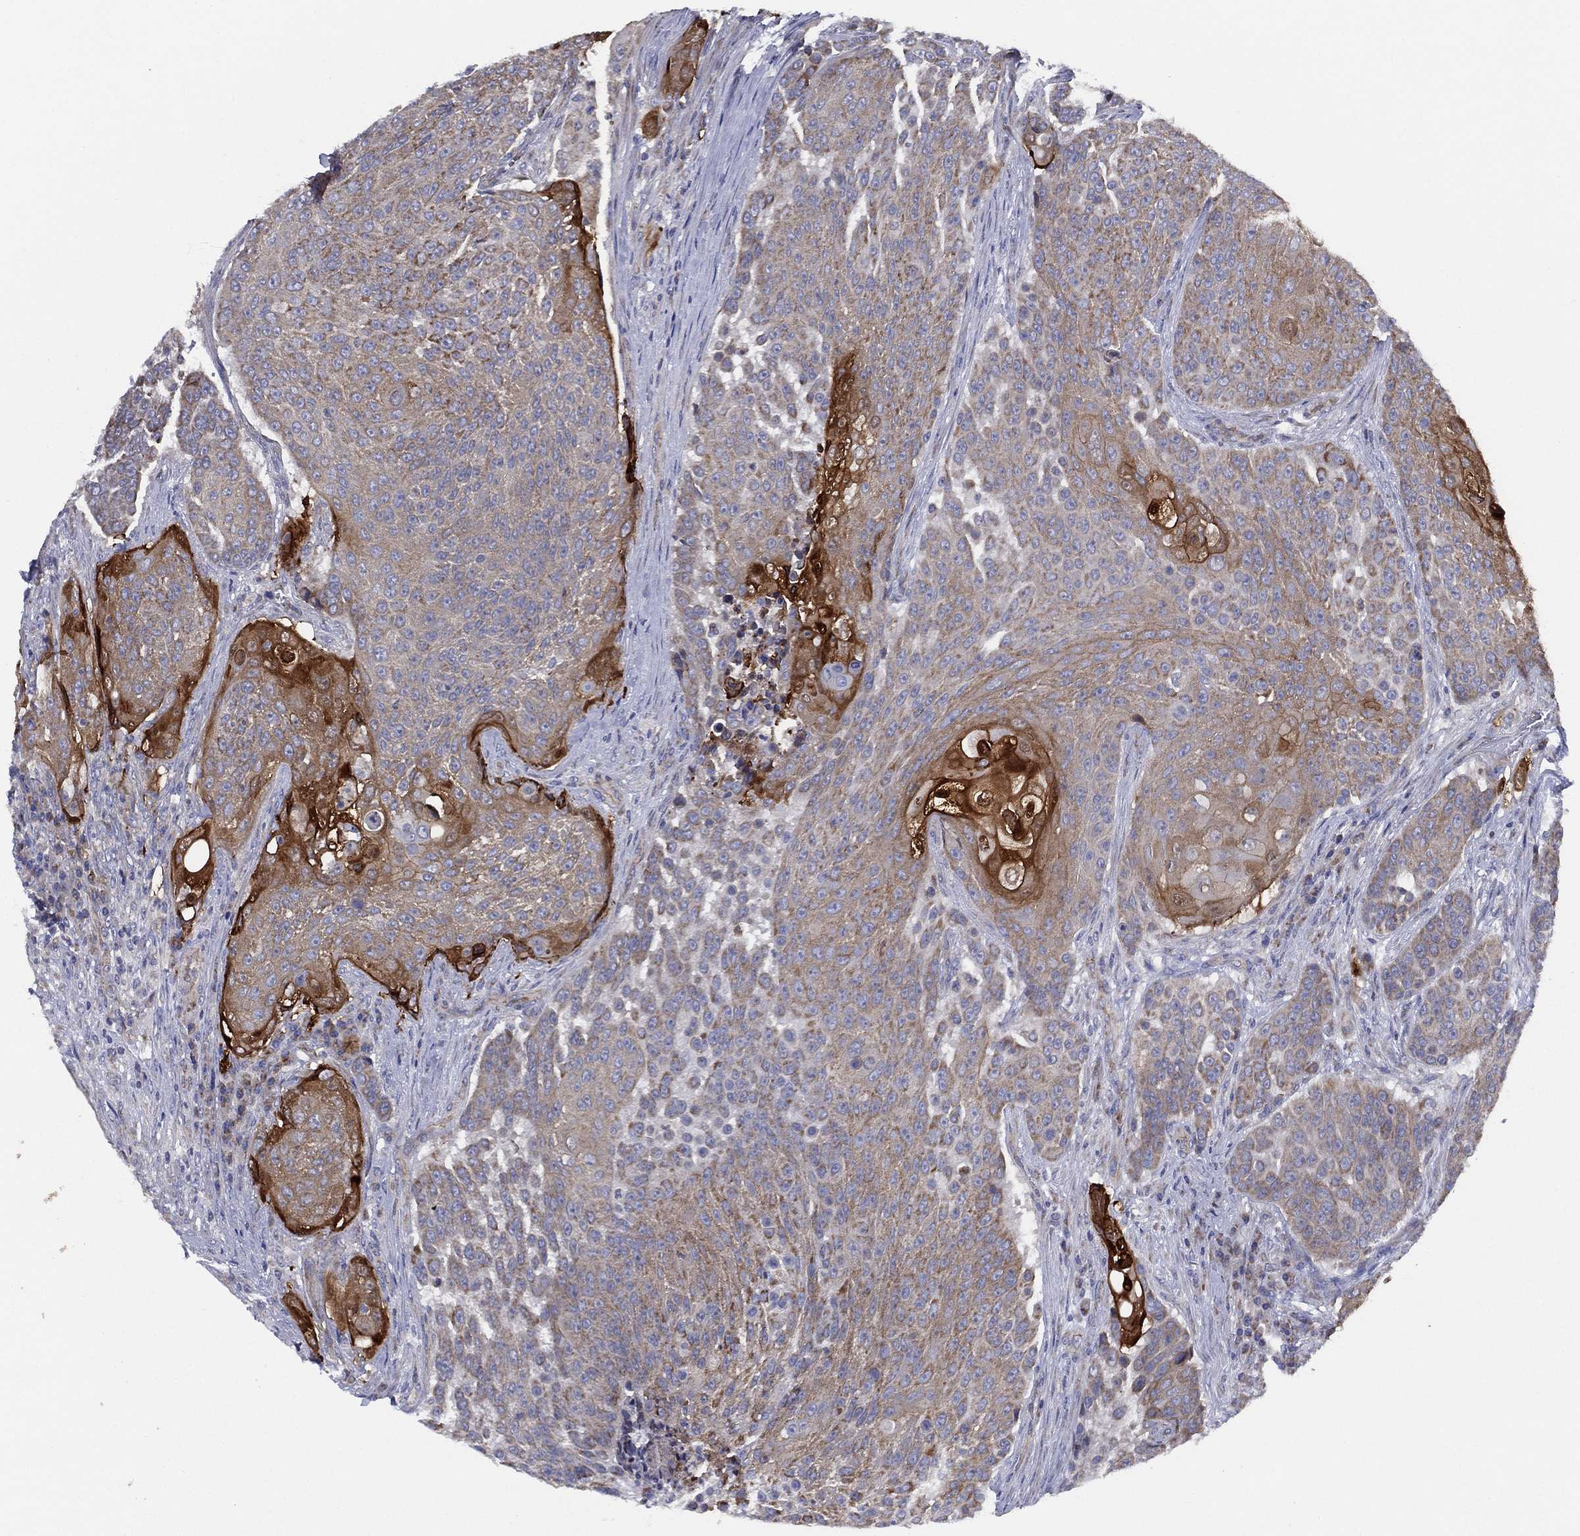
{"staining": {"intensity": "moderate", "quantity": "<25%", "location": "cytoplasmic/membranous"}, "tissue": "urothelial cancer", "cell_type": "Tumor cells", "image_type": "cancer", "snomed": [{"axis": "morphology", "description": "Urothelial carcinoma, High grade"}, {"axis": "topography", "description": "Urinary bladder"}], "caption": "Approximately <25% of tumor cells in high-grade urothelial carcinoma reveal moderate cytoplasmic/membranous protein staining as visualized by brown immunohistochemical staining.", "gene": "ZNF223", "patient": {"sex": "female", "age": 63}}